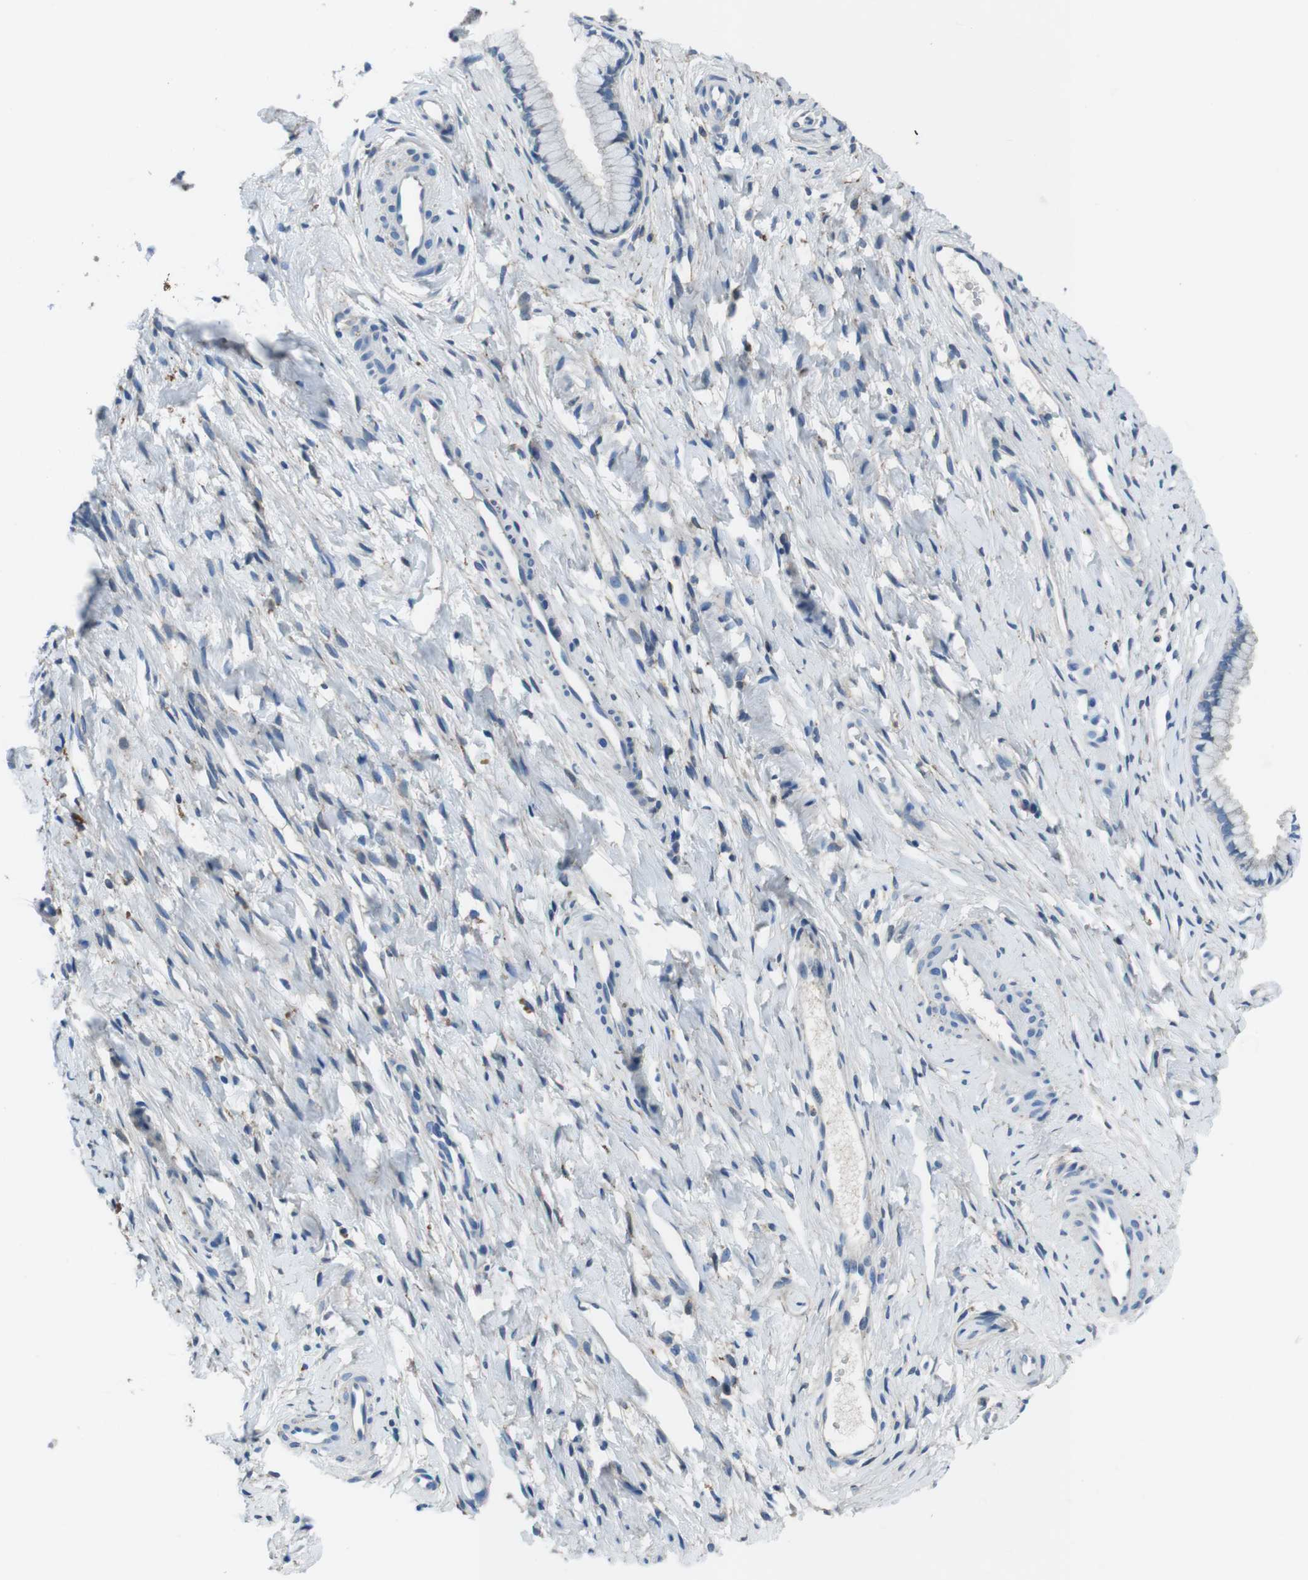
{"staining": {"intensity": "negative", "quantity": "none", "location": "none"}, "tissue": "cervix", "cell_type": "Glandular cells", "image_type": "normal", "snomed": [{"axis": "morphology", "description": "Normal tissue, NOS"}, {"axis": "topography", "description": "Cervix"}], "caption": "High power microscopy micrograph of an IHC image of benign cervix, revealing no significant positivity in glandular cells.", "gene": "TULP3", "patient": {"sex": "female", "age": 65}}